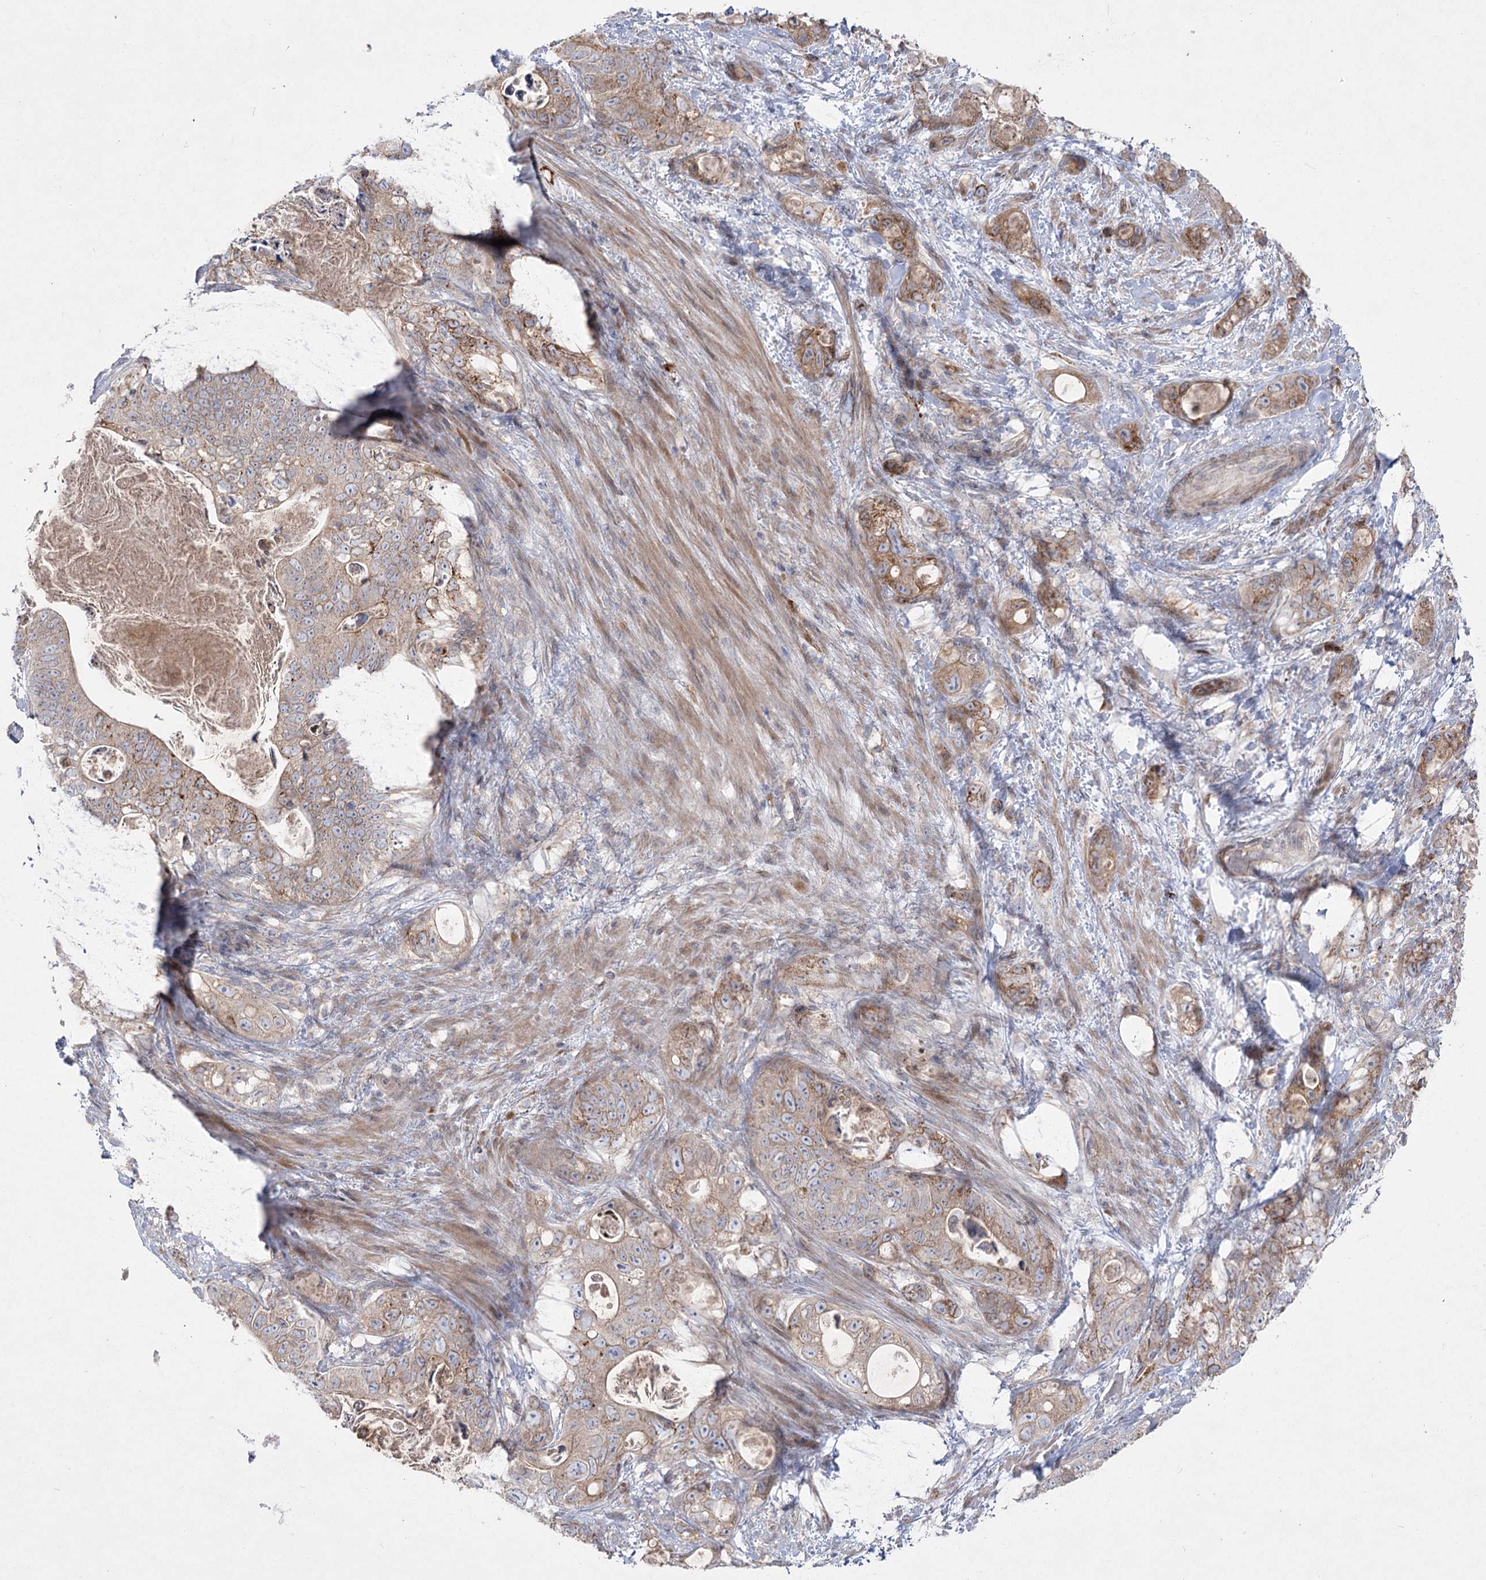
{"staining": {"intensity": "moderate", "quantity": ">75%", "location": "cytoplasmic/membranous"}, "tissue": "stomach cancer", "cell_type": "Tumor cells", "image_type": "cancer", "snomed": [{"axis": "morphology", "description": "Normal tissue, NOS"}, {"axis": "morphology", "description": "Adenocarcinoma, NOS"}, {"axis": "topography", "description": "Stomach"}], "caption": "Tumor cells demonstrate moderate cytoplasmic/membranous staining in about >75% of cells in stomach adenocarcinoma.", "gene": "SH3BP5L", "patient": {"sex": "female", "age": 89}}